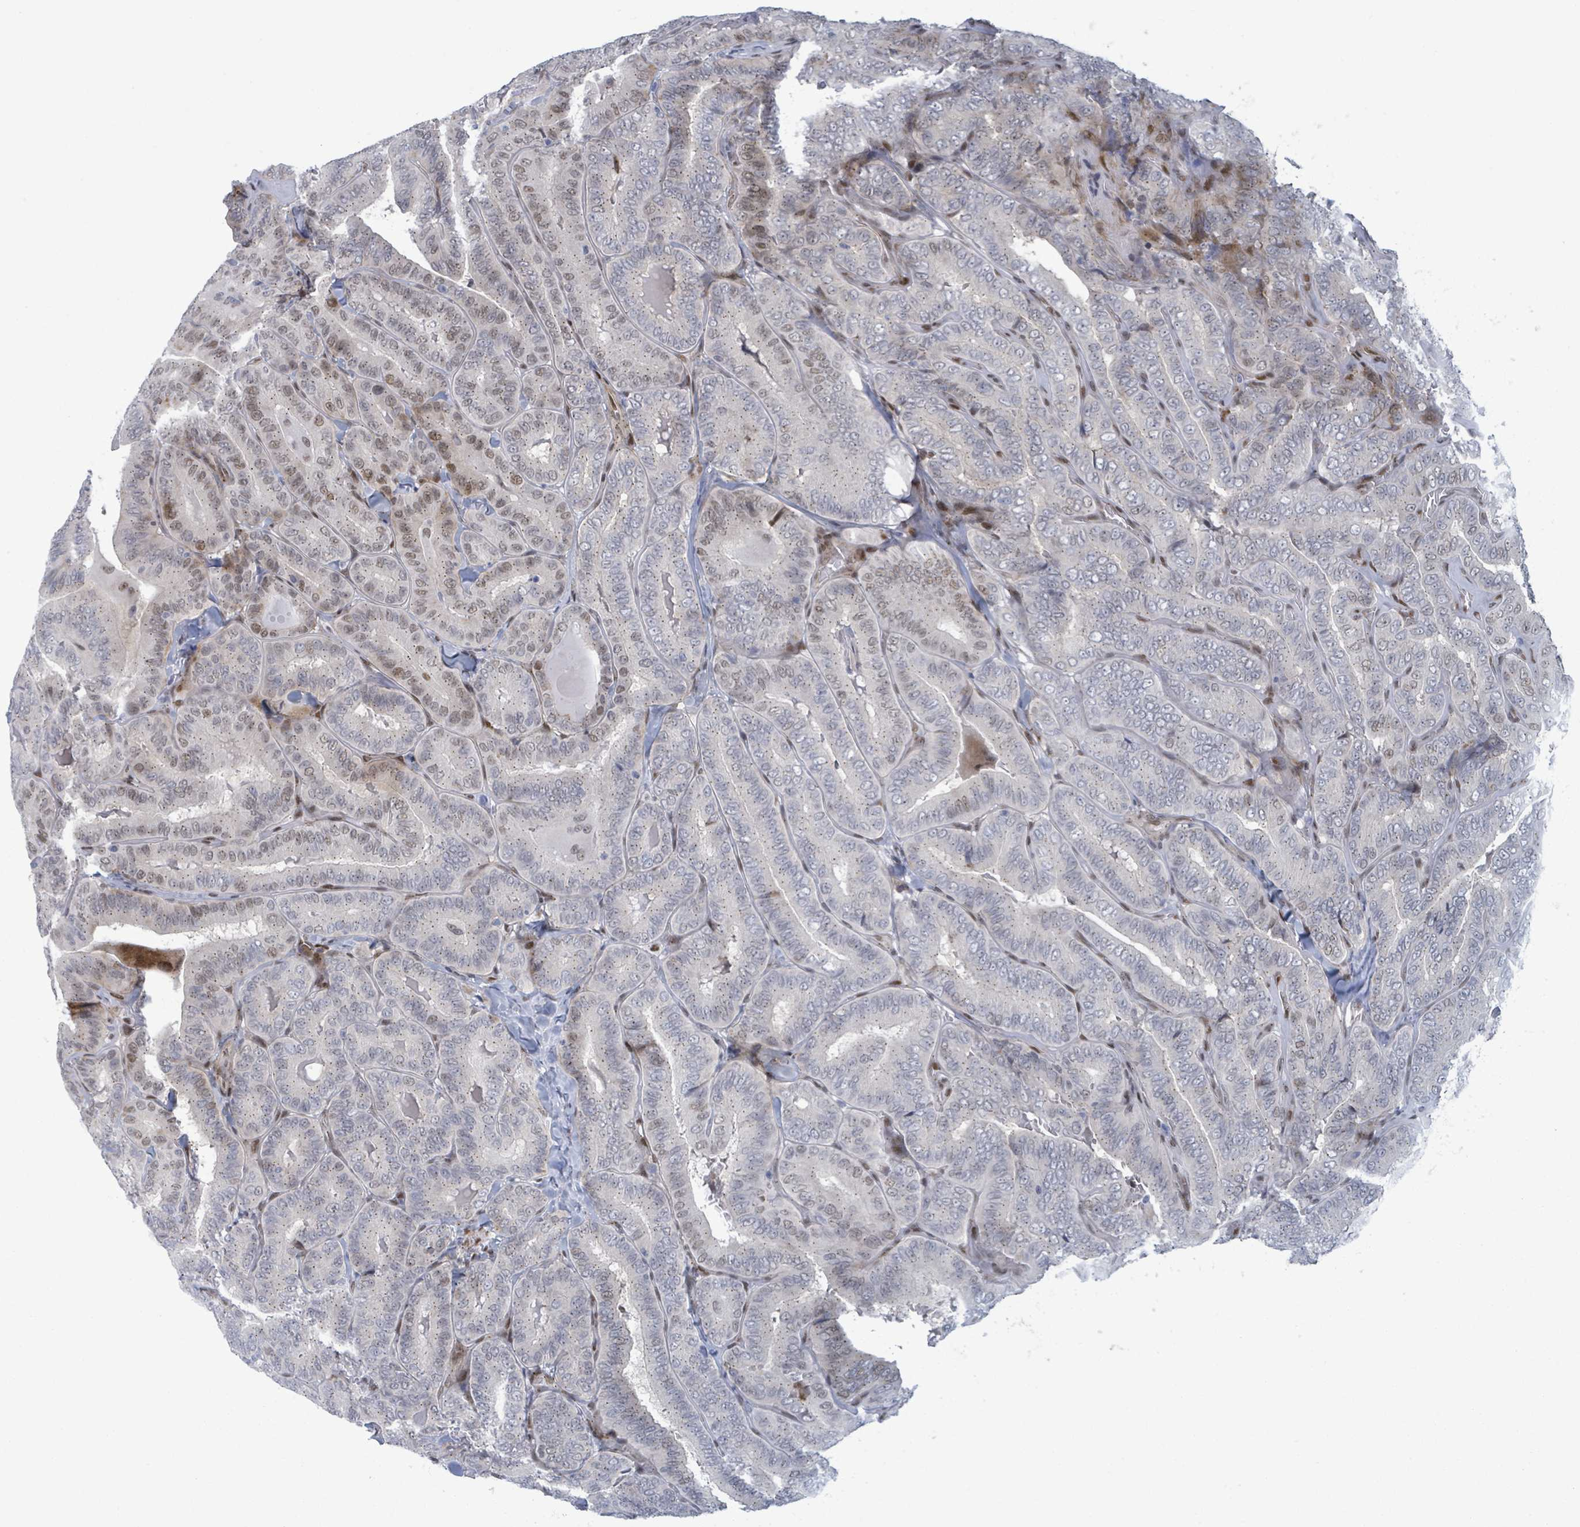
{"staining": {"intensity": "moderate", "quantity": "<25%", "location": "nuclear"}, "tissue": "thyroid cancer", "cell_type": "Tumor cells", "image_type": "cancer", "snomed": [{"axis": "morphology", "description": "Papillary adenocarcinoma, NOS"}, {"axis": "topography", "description": "Thyroid gland"}], "caption": "Brown immunohistochemical staining in thyroid cancer shows moderate nuclear positivity in approximately <25% of tumor cells.", "gene": "TUSC1", "patient": {"sex": "male", "age": 61}}